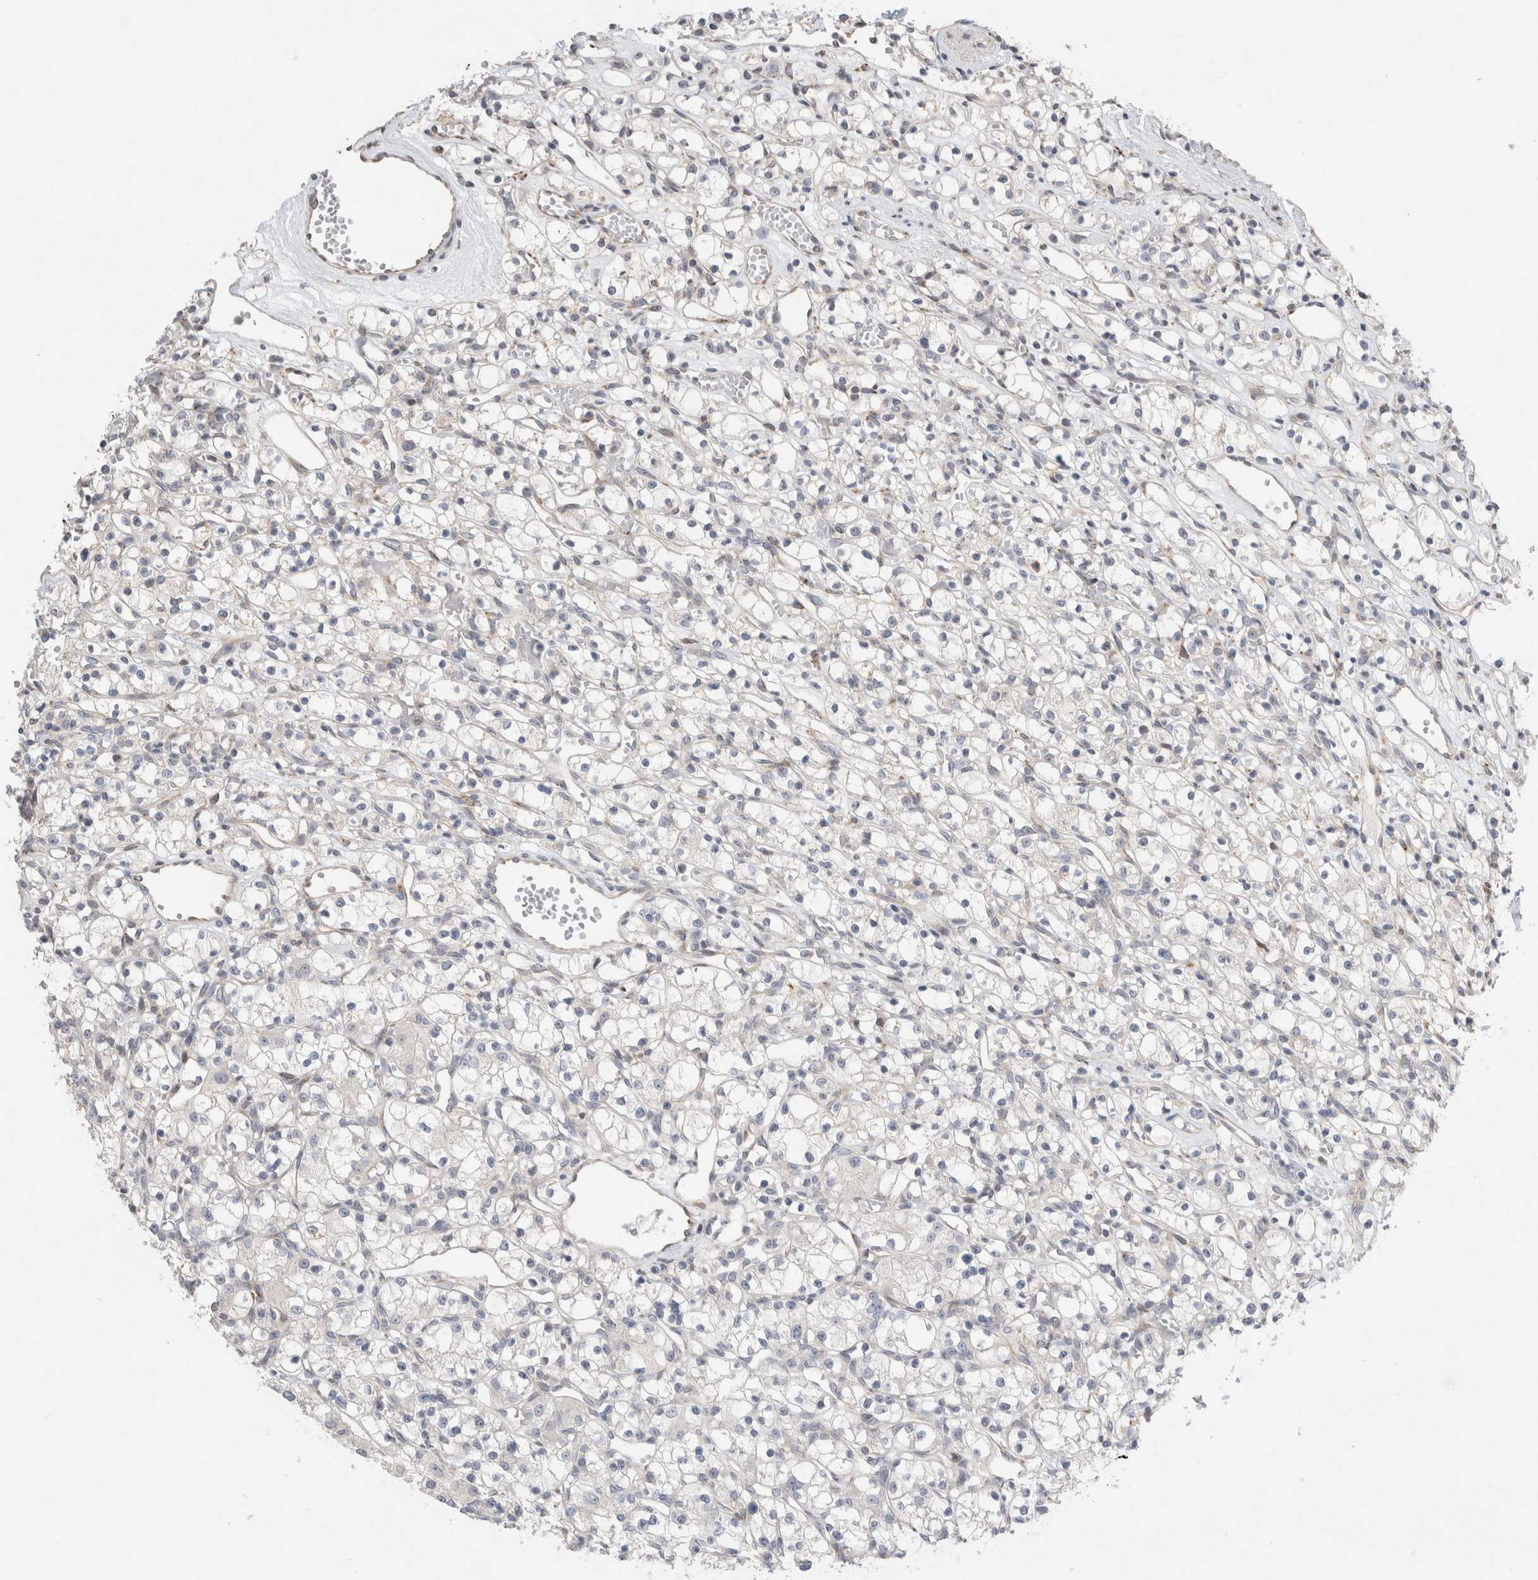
{"staining": {"intensity": "negative", "quantity": "none", "location": "none"}, "tissue": "renal cancer", "cell_type": "Tumor cells", "image_type": "cancer", "snomed": [{"axis": "morphology", "description": "Adenocarcinoma, NOS"}, {"axis": "topography", "description": "Kidney"}], "caption": "Immunohistochemical staining of renal cancer (adenocarcinoma) demonstrates no significant expression in tumor cells. Brightfield microscopy of immunohistochemistry (IHC) stained with DAB (3,3'-diaminobenzidine) (brown) and hematoxylin (blue), captured at high magnification.", "gene": "TRMT9B", "patient": {"sex": "female", "age": 59}}